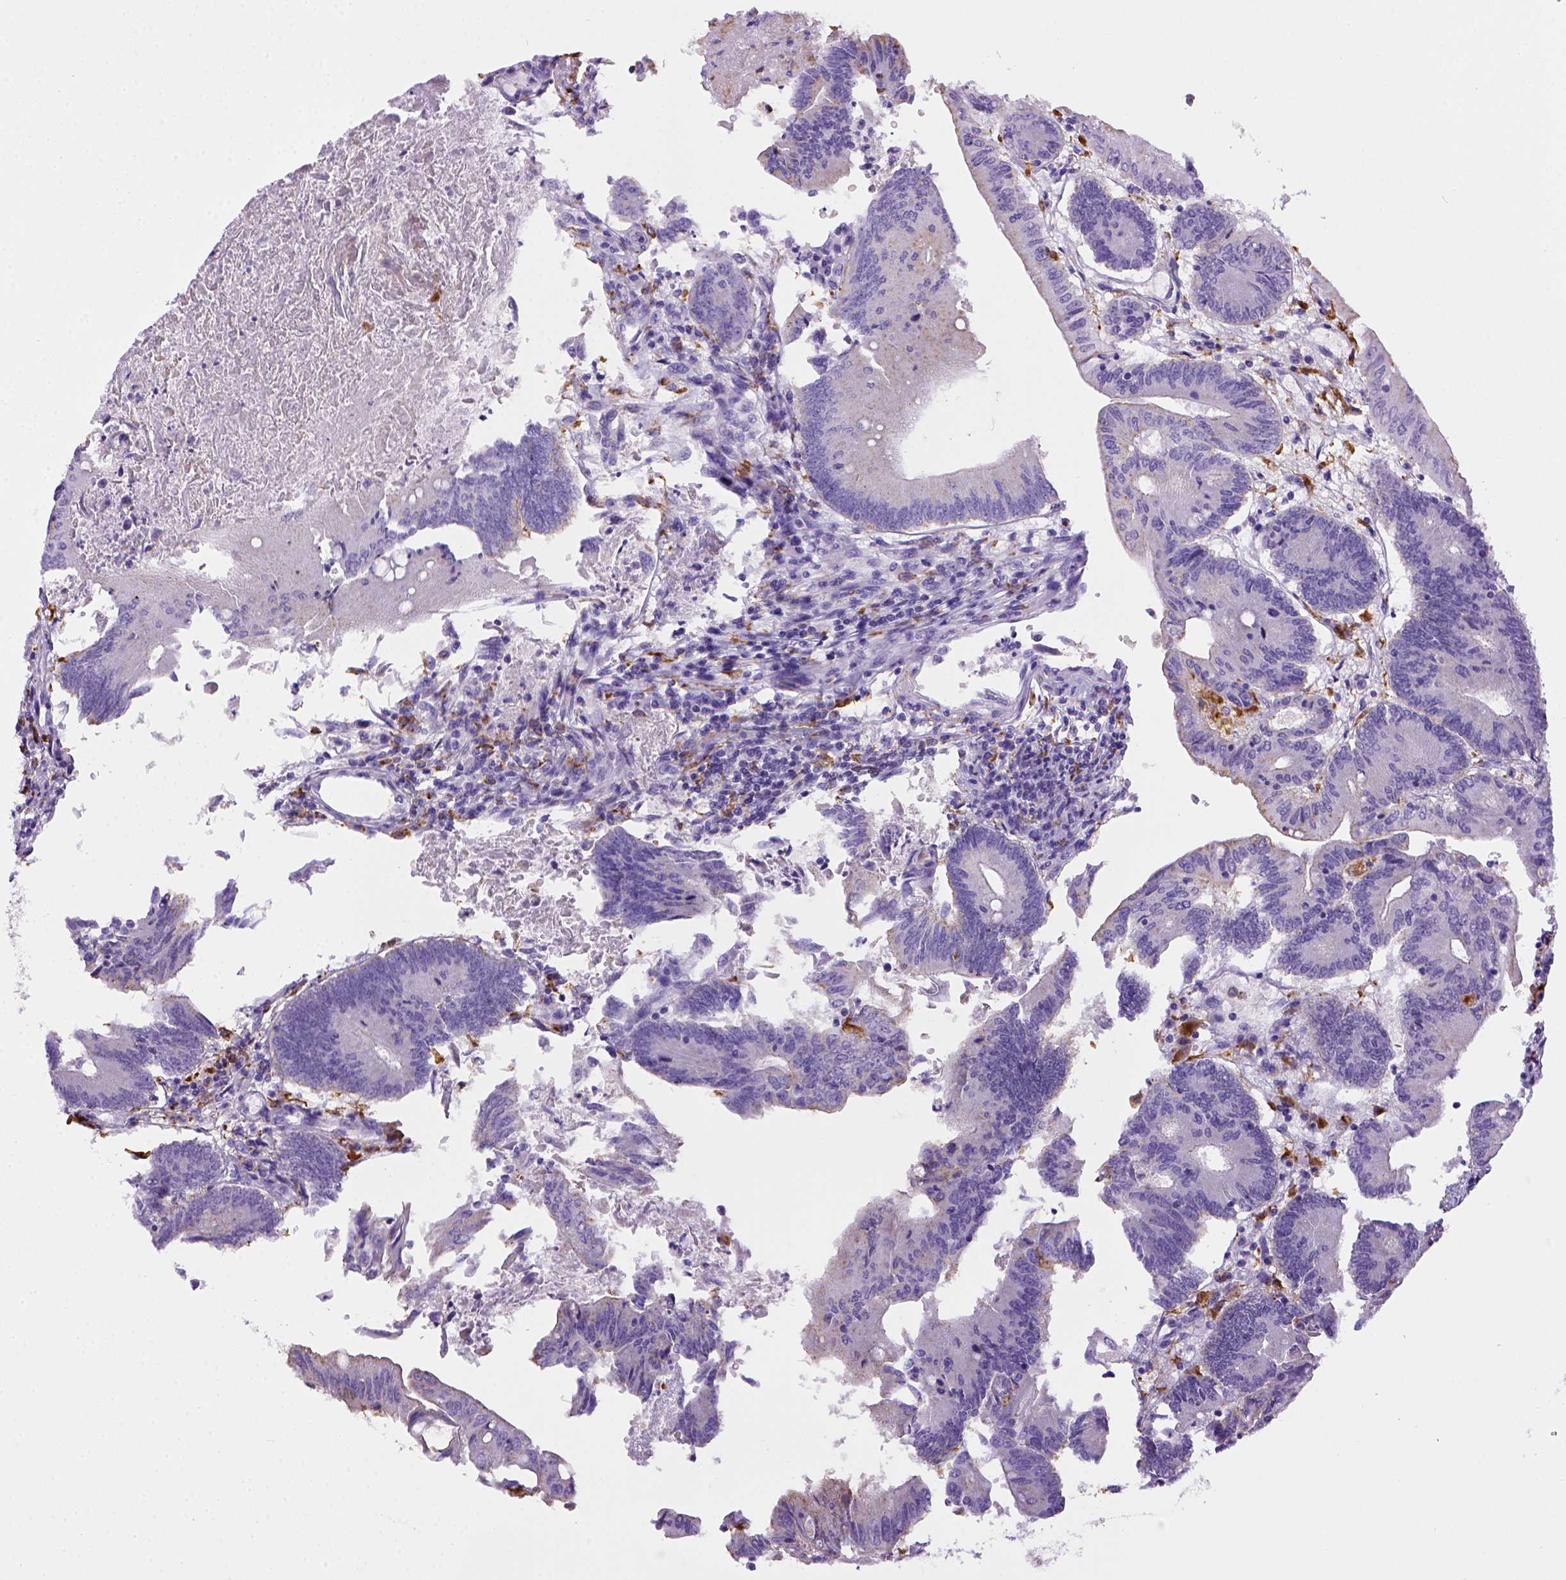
{"staining": {"intensity": "negative", "quantity": "none", "location": "none"}, "tissue": "colorectal cancer", "cell_type": "Tumor cells", "image_type": "cancer", "snomed": [{"axis": "morphology", "description": "Adenocarcinoma, NOS"}, {"axis": "topography", "description": "Colon"}], "caption": "The micrograph shows no staining of tumor cells in colorectal cancer (adenocarcinoma).", "gene": "CD68", "patient": {"sex": "female", "age": 70}}